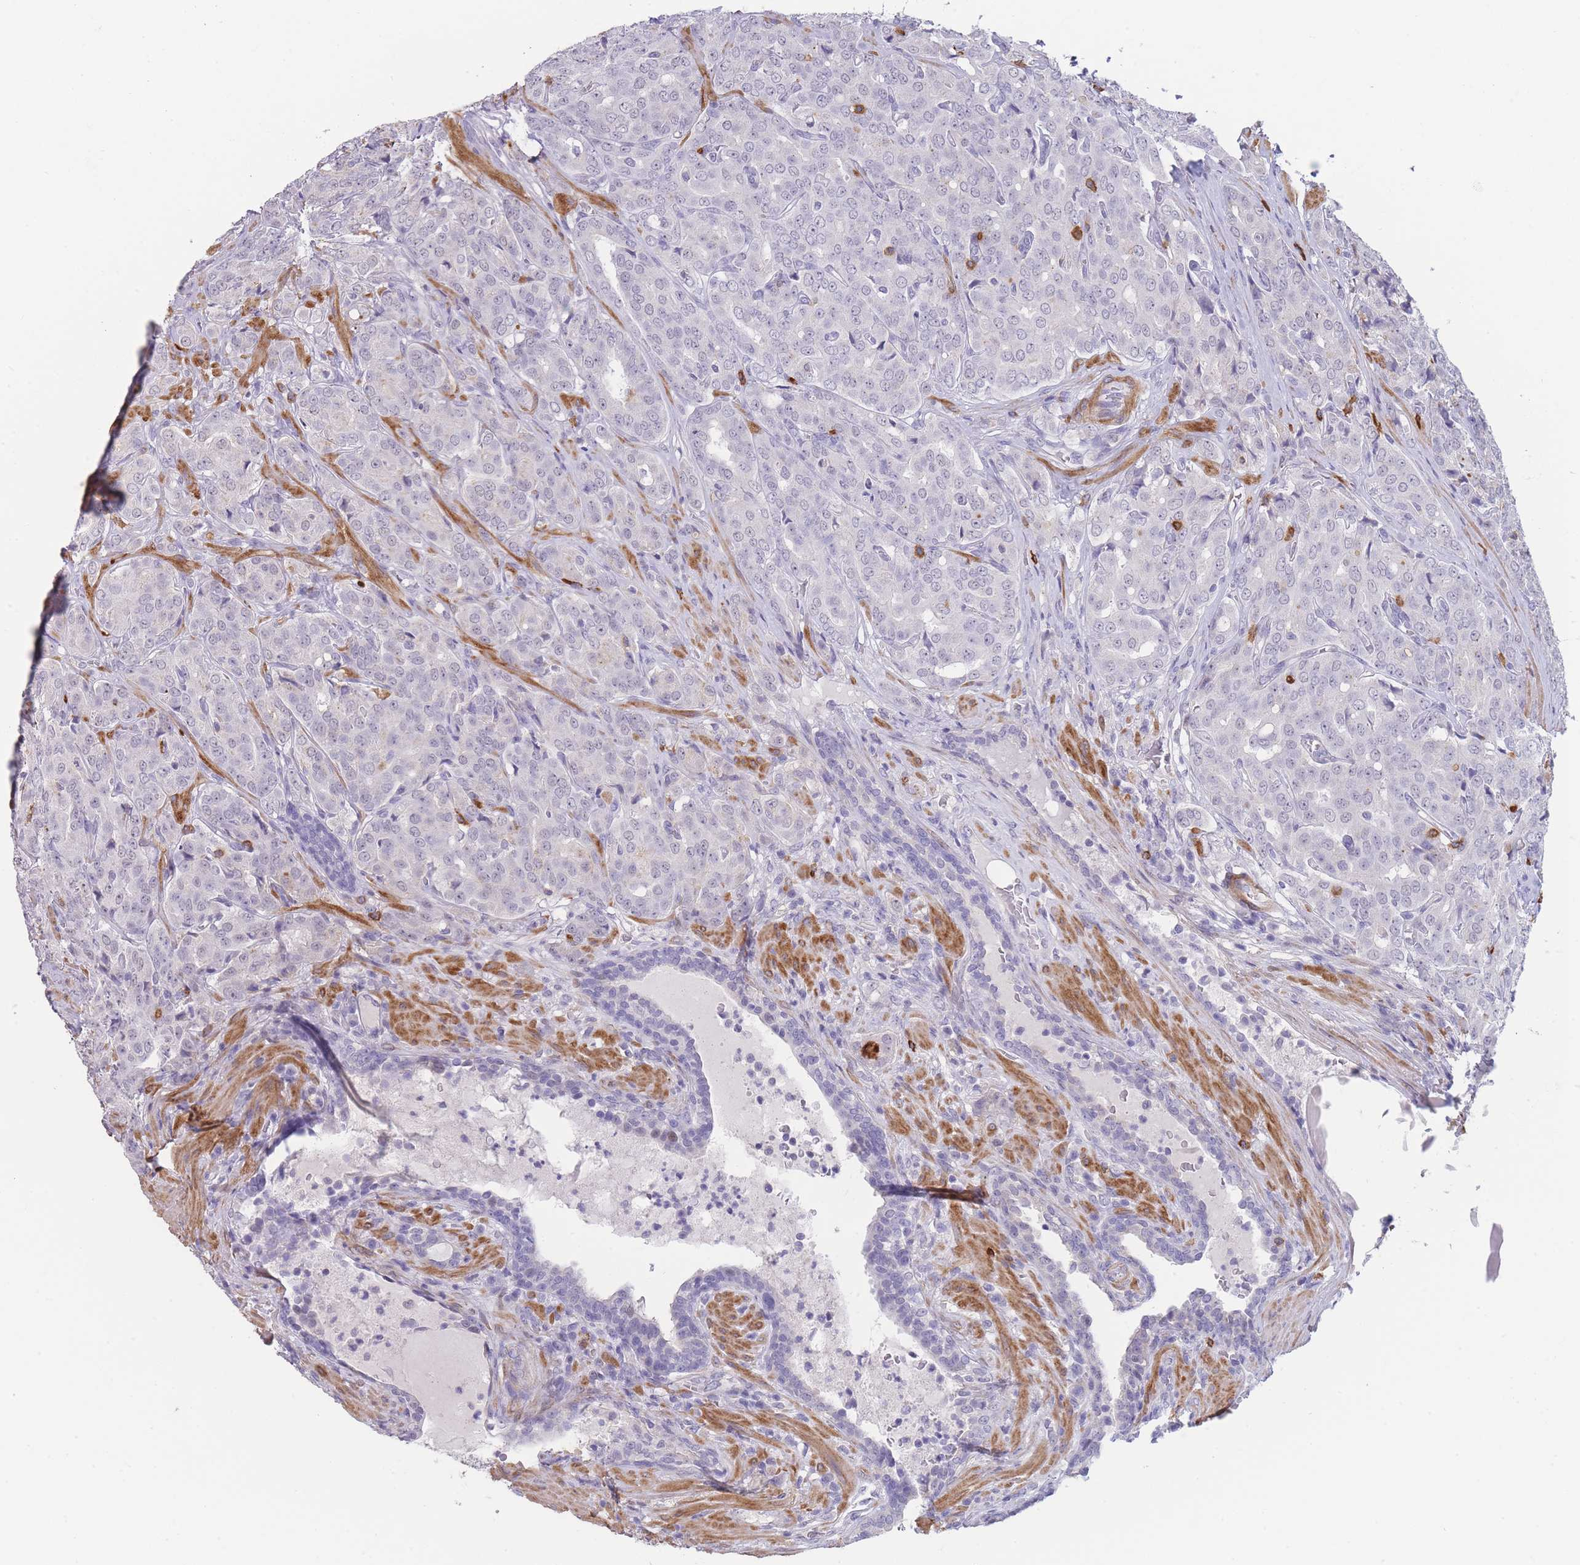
{"staining": {"intensity": "negative", "quantity": "none", "location": "none"}, "tissue": "prostate cancer", "cell_type": "Tumor cells", "image_type": "cancer", "snomed": [{"axis": "morphology", "description": "Adenocarcinoma, High grade"}, {"axis": "topography", "description": "Prostate"}], "caption": "Tumor cells show no significant protein positivity in prostate adenocarcinoma (high-grade).", "gene": "ASAP3", "patient": {"sex": "male", "age": 68}}